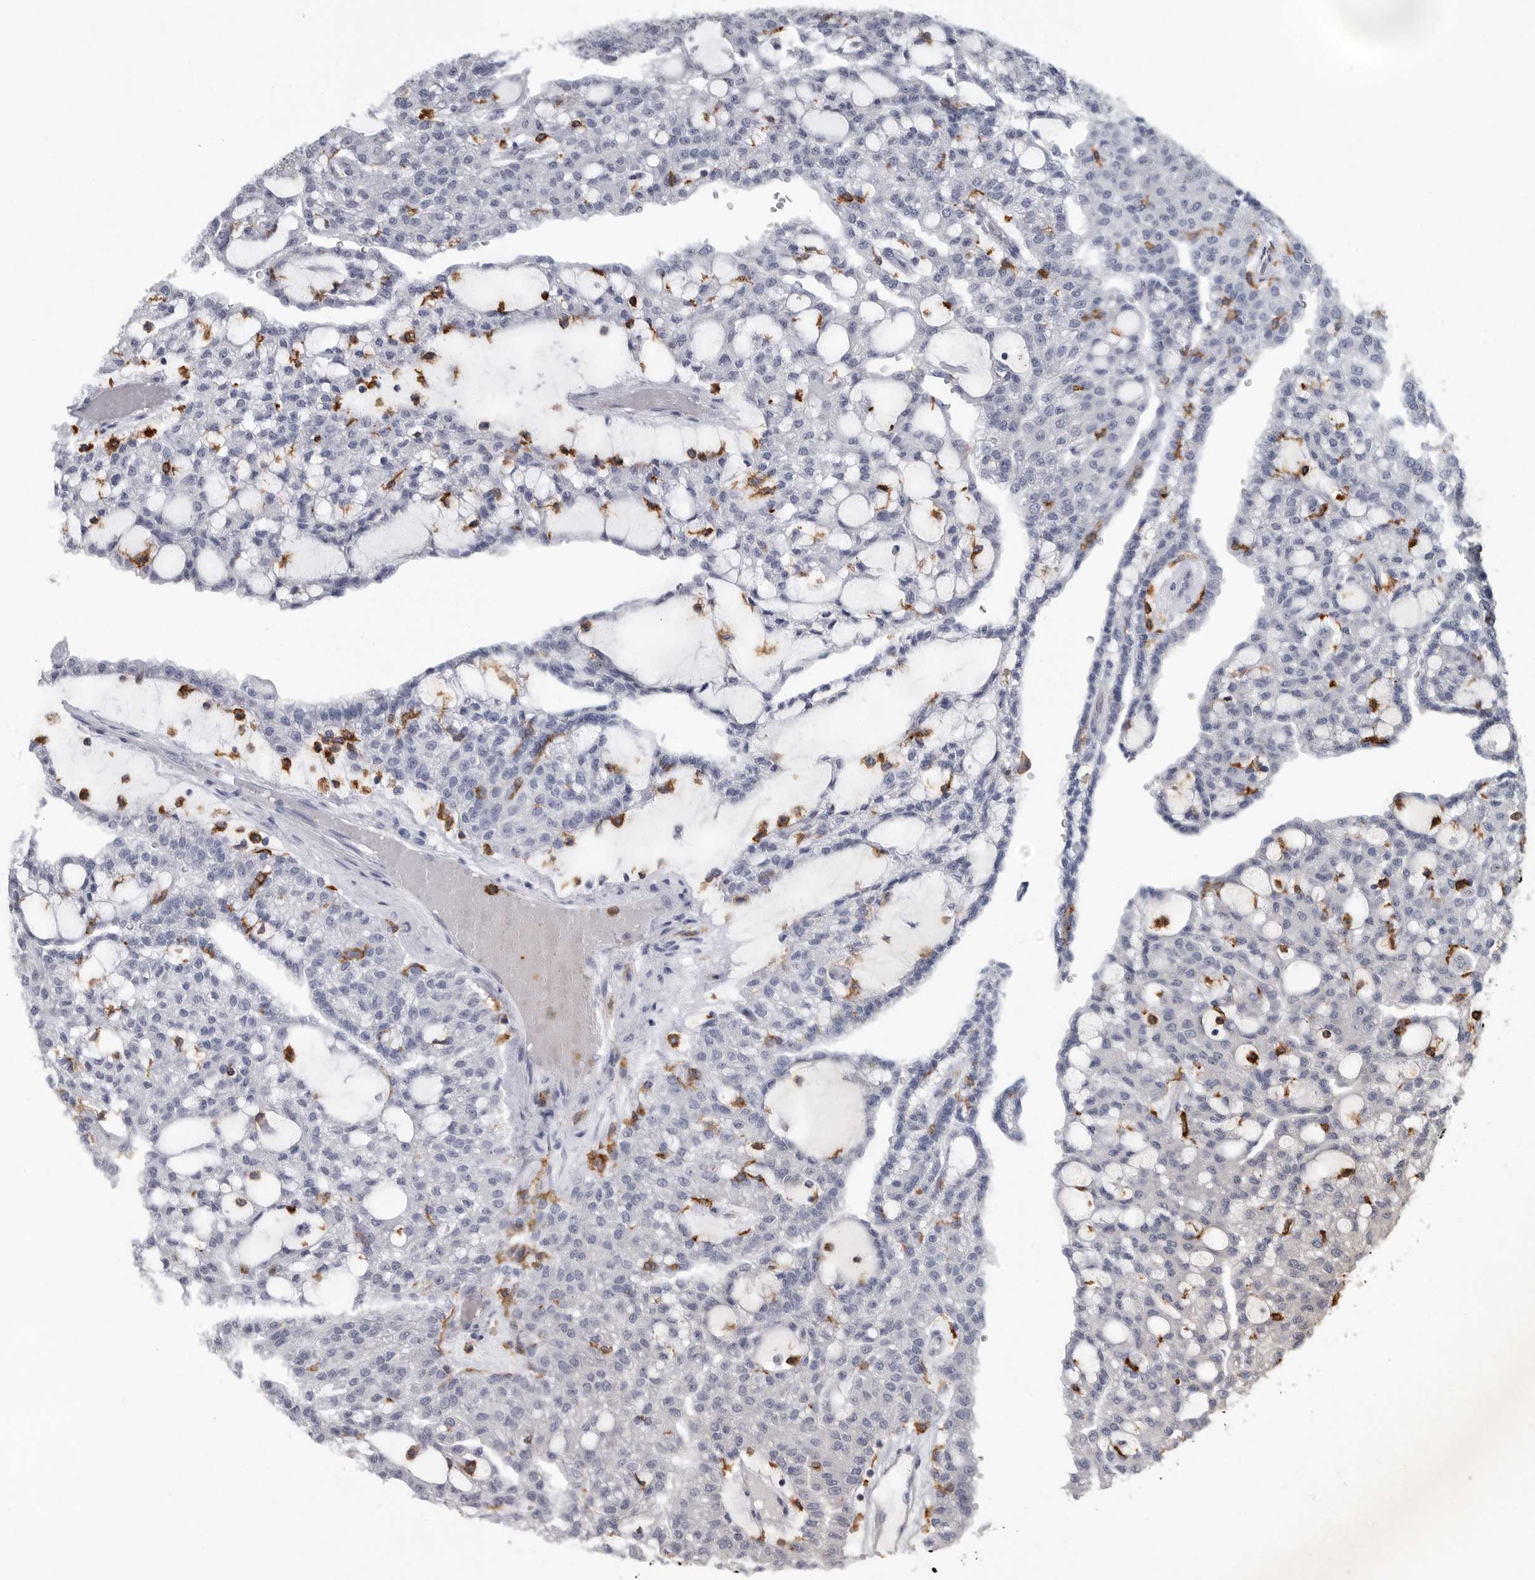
{"staining": {"intensity": "negative", "quantity": "none", "location": "none"}, "tissue": "renal cancer", "cell_type": "Tumor cells", "image_type": "cancer", "snomed": [{"axis": "morphology", "description": "Adenocarcinoma, NOS"}, {"axis": "topography", "description": "Kidney"}], "caption": "This photomicrograph is of renal cancer (adenocarcinoma) stained with IHC to label a protein in brown with the nuclei are counter-stained blue. There is no expression in tumor cells. The staining is performed using DAB brown chromogen with nuclei counter-stained in using hematoxylin.", "gene": "FCER1G", "patient": {"sex": "male", "age": 63}}